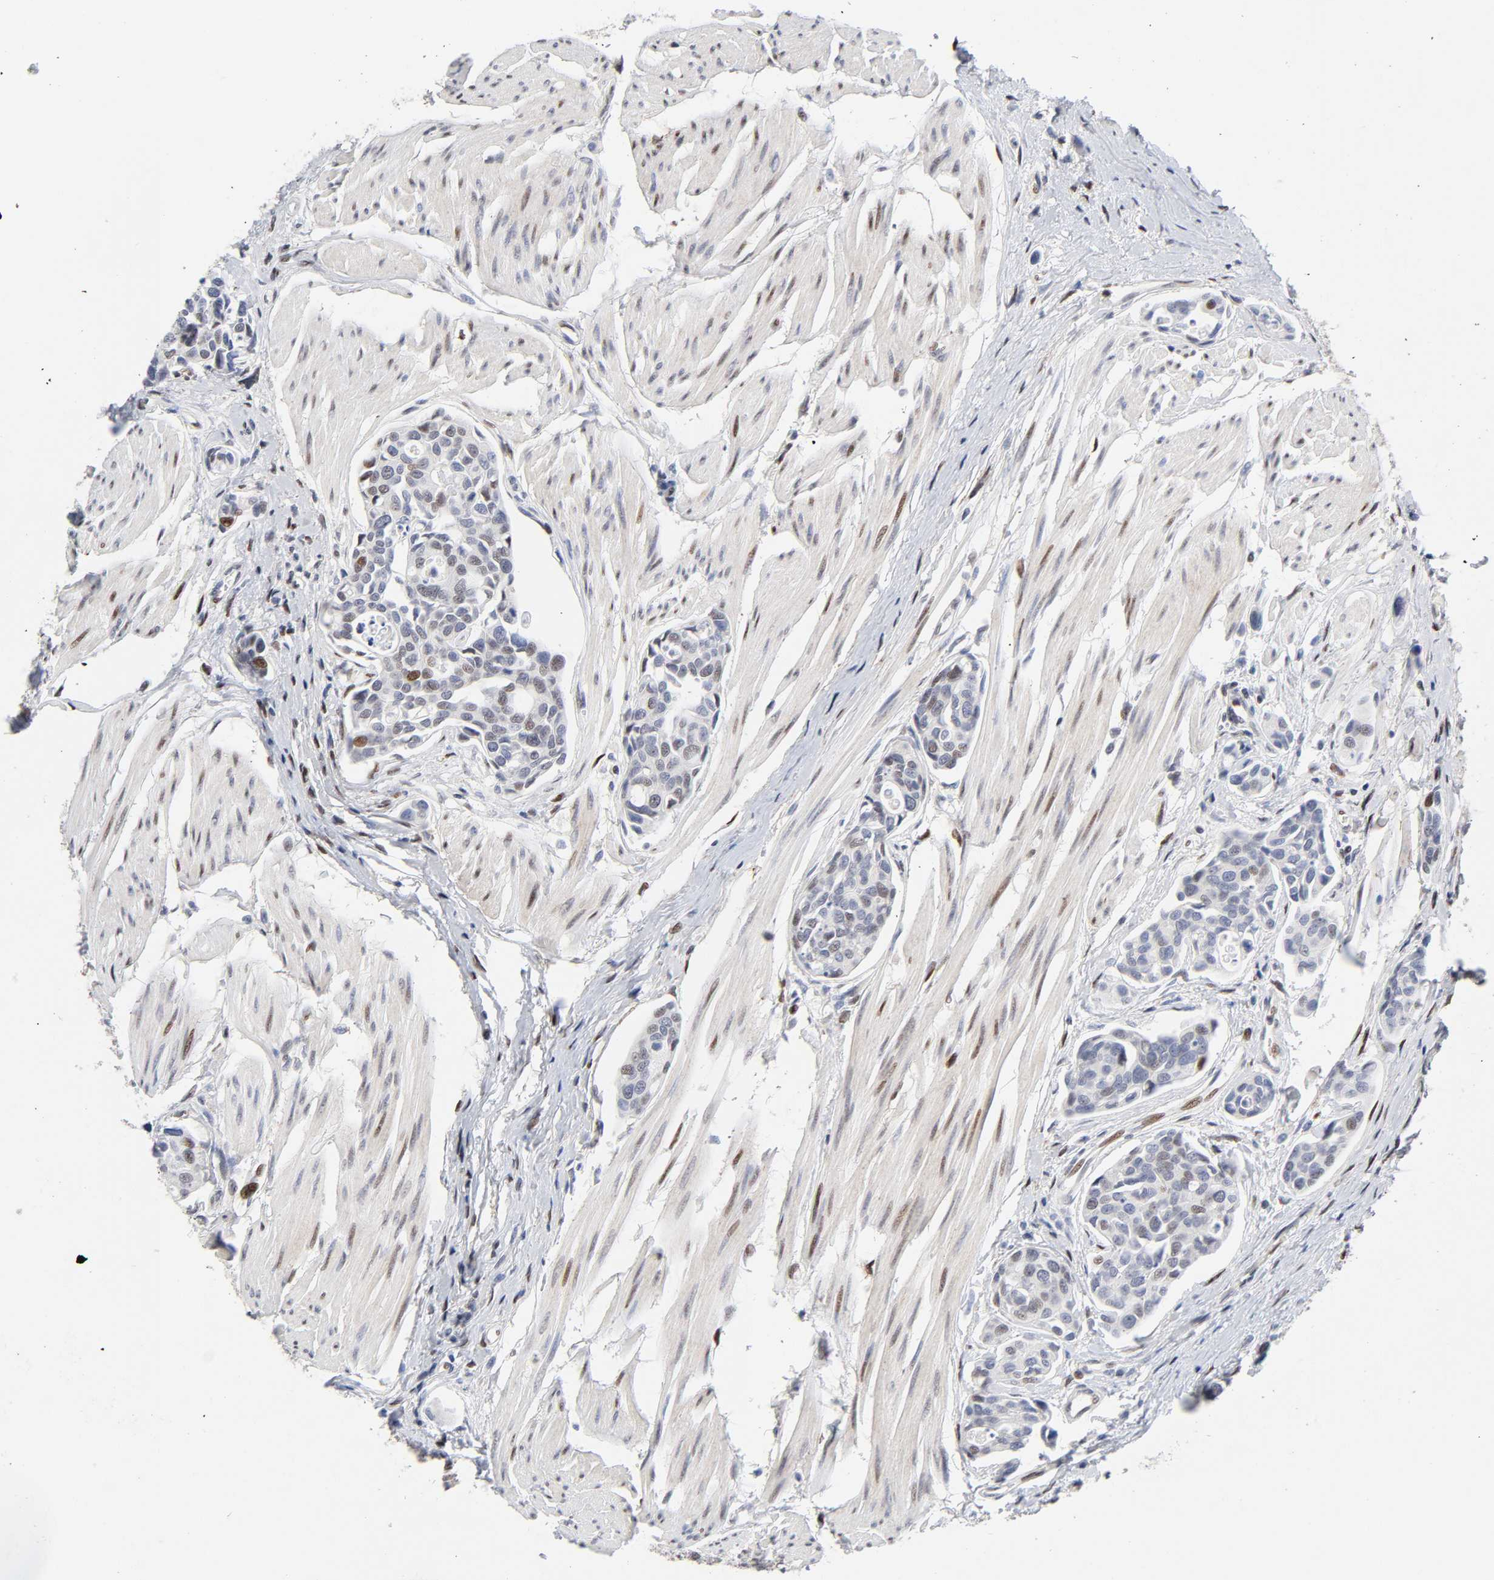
{"staining": {"intensity": "weak", "quantity": "25%-75%", "location": "nuclear"}, "tissue": "urothelial cancer", "cell_type": "Tumor cells", "image_type": "cancer", "snomed": [{"axis": "morphology", "description": "Urothelial carcinoma, High grade"}, {"axis": "topography", "description": "Urinary bladder"}], "caption": "The image exhibits immunohistochemical staining of urothelial carcinoma (high-grade). There is weak nuclear expression is seen in about 25%-75% of tumor cells.", "gene": "STK38", "patient": {"sex": "male", "age": 78}}